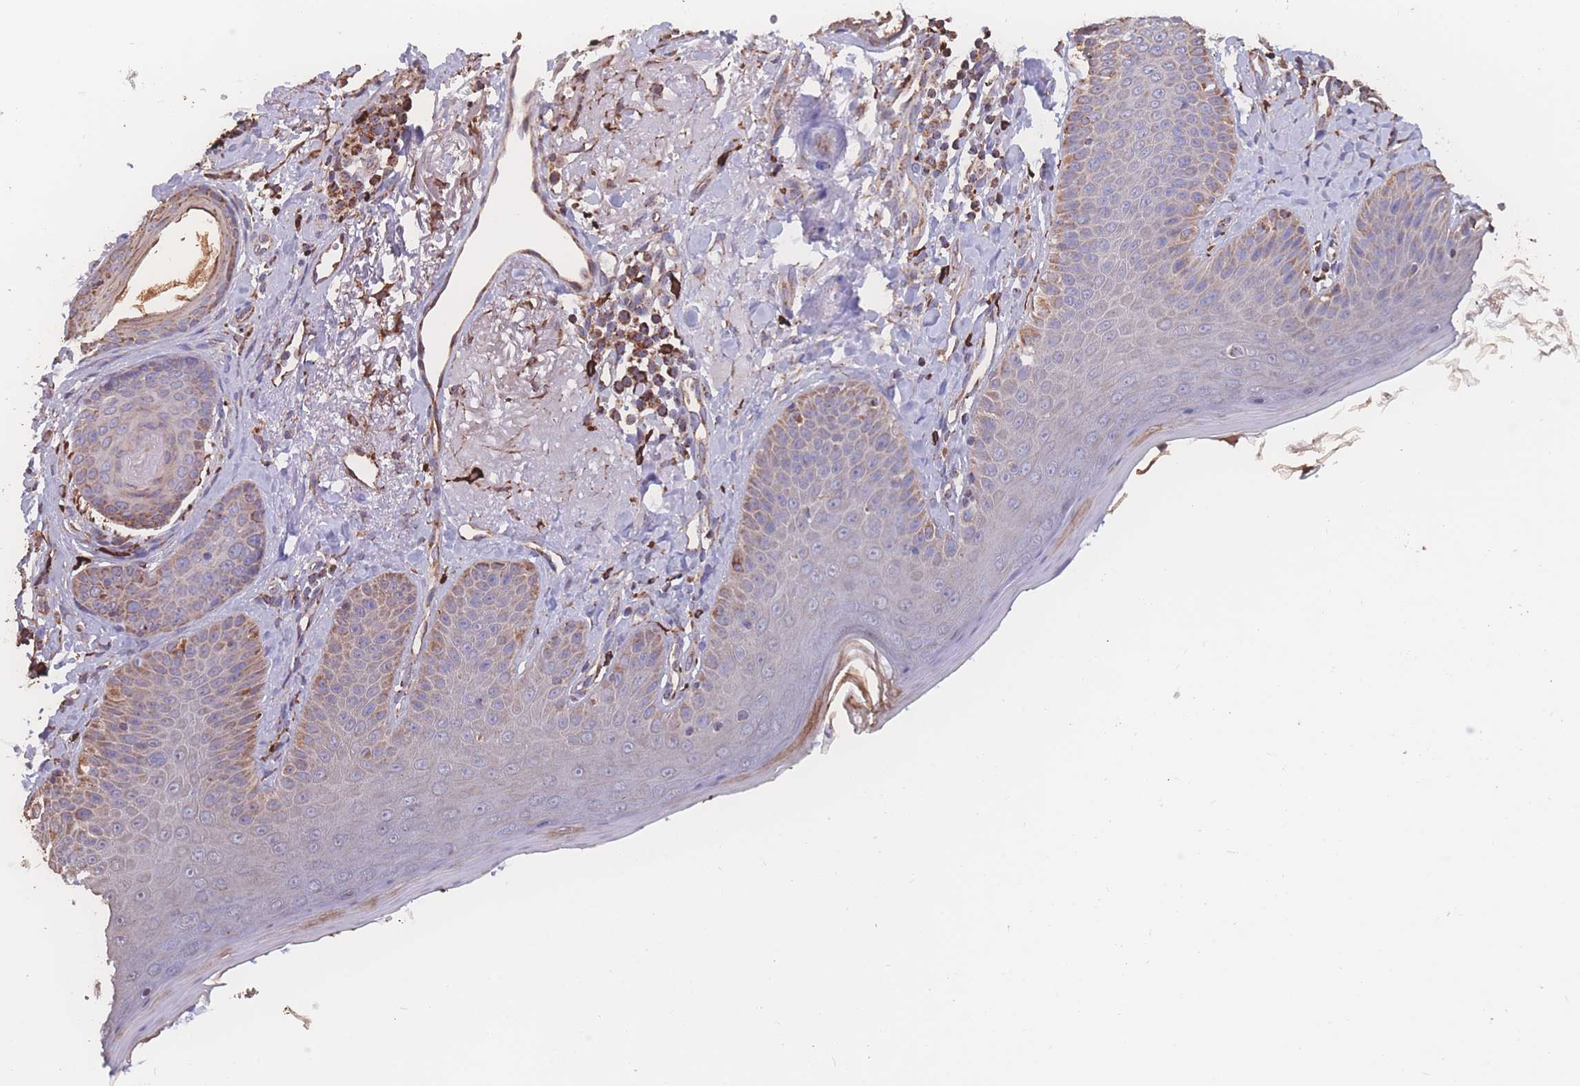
{"staining": {"intensity": "negative", "quantity": "none", "location": "none"}, "tissue": "skin", "cell_type": "Fibroblasts", "image_type": "normal", "snomed": [{"axis": "morphology", "description": "Normal tissue, NOS"}, {"axis": "topography", "description": "Skin"}], "caption": "Benign skin was stained to show a protein in brown. There is no significant staining in fibroblasts. Nuclei are stained in blue.", "gene": "SGSM3", "patient": {"sex": "male", "age": 57}}